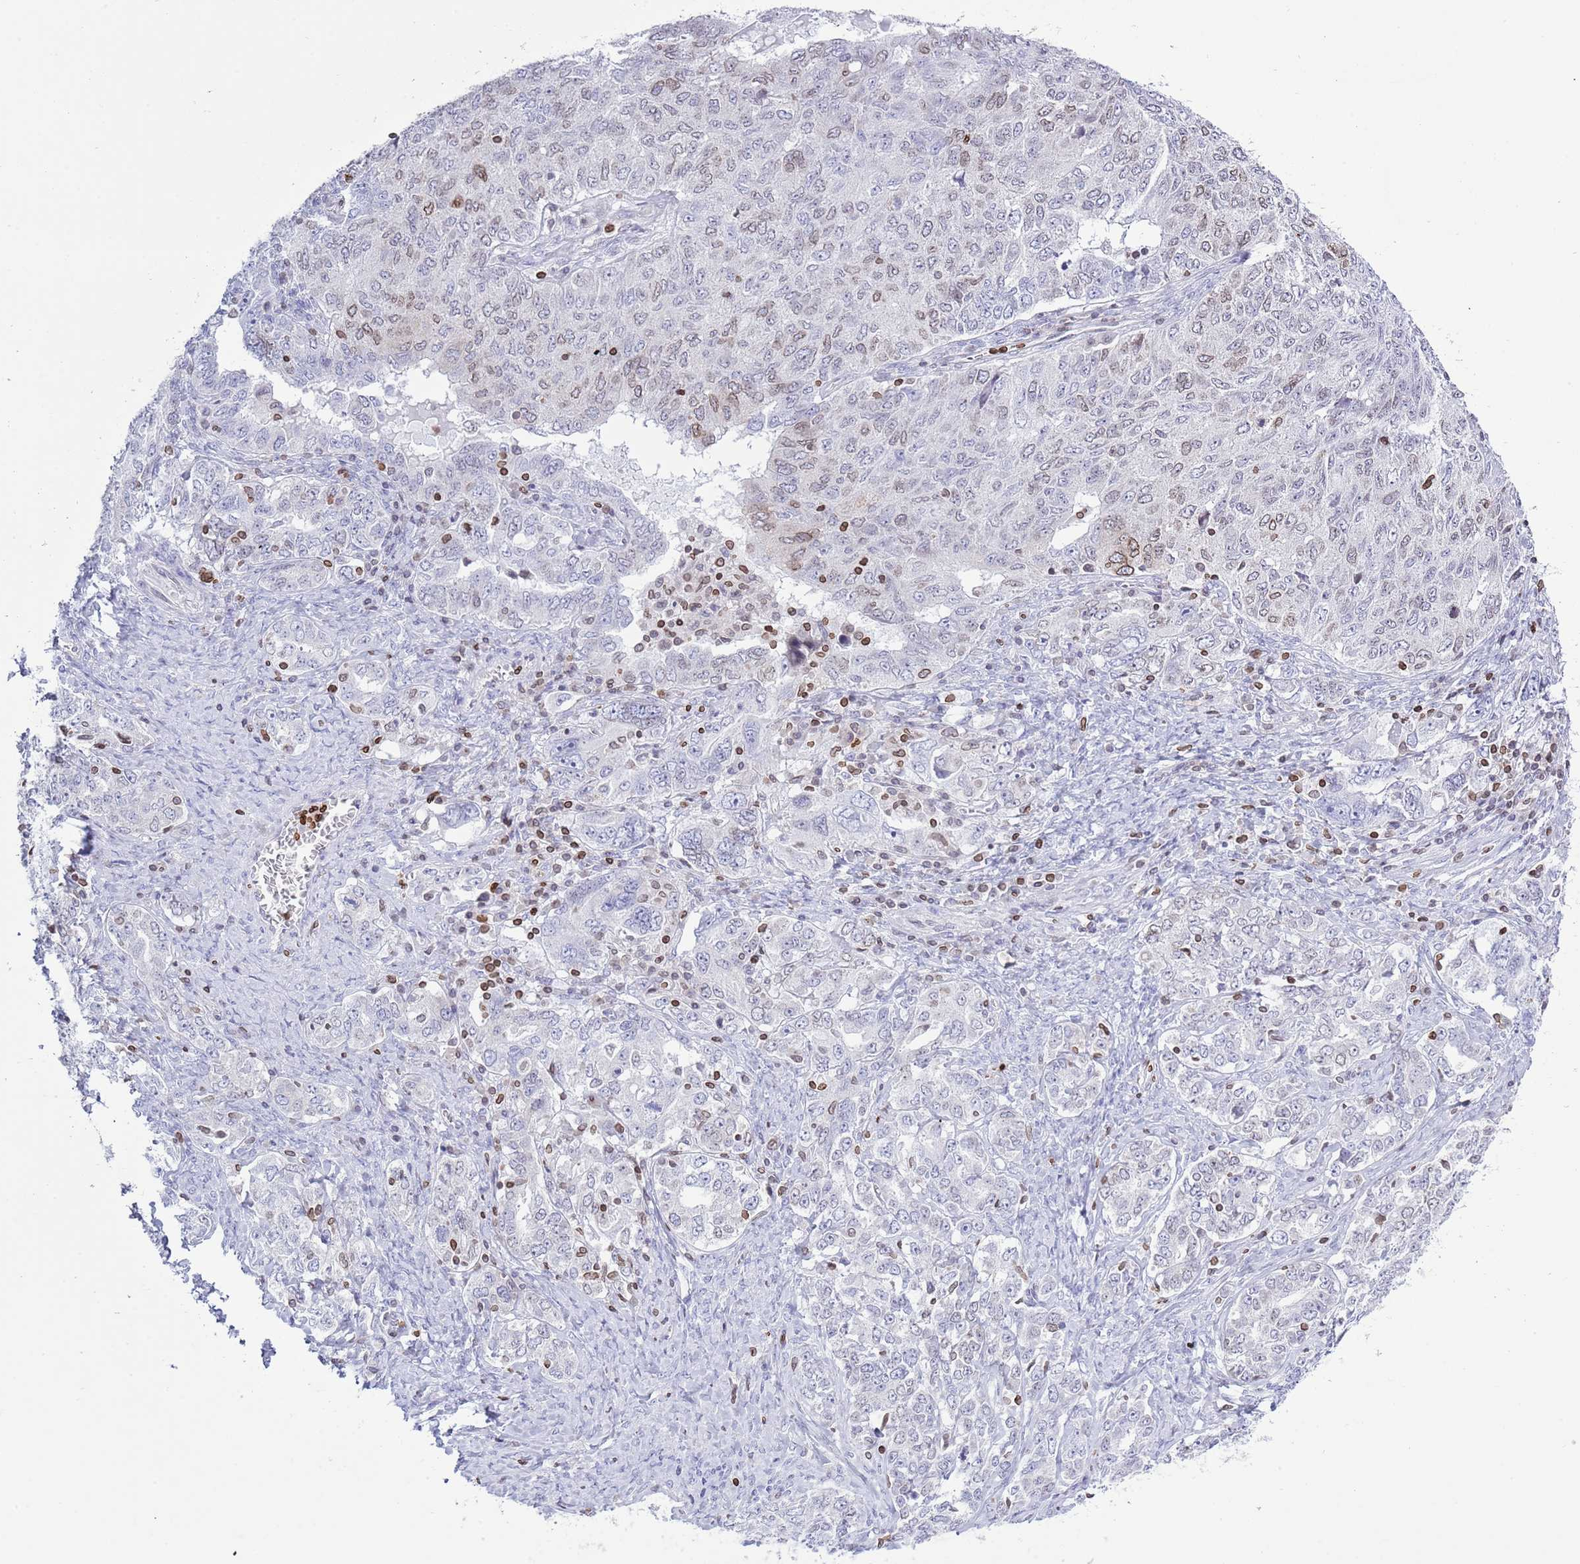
{"staining": {"intensity": "weak", "quantity": "<25%", "location": "cytoplasmic/membranous,nuclear"}, "tissue": "ovarian cancer", "cell_type": "Tumor cells", "image_type": "cancer", "snomed": [{"axis": "morphology", "description": "Carcinoma, endometroid"}, {"axis": "topography", "description": "Ovary"}], "caption": "Tumor cells are negative for protein expression in human ovarian endometroid carcinoma.", "gene": "LBR", "patient": {"sex": "female", "age": 62}}